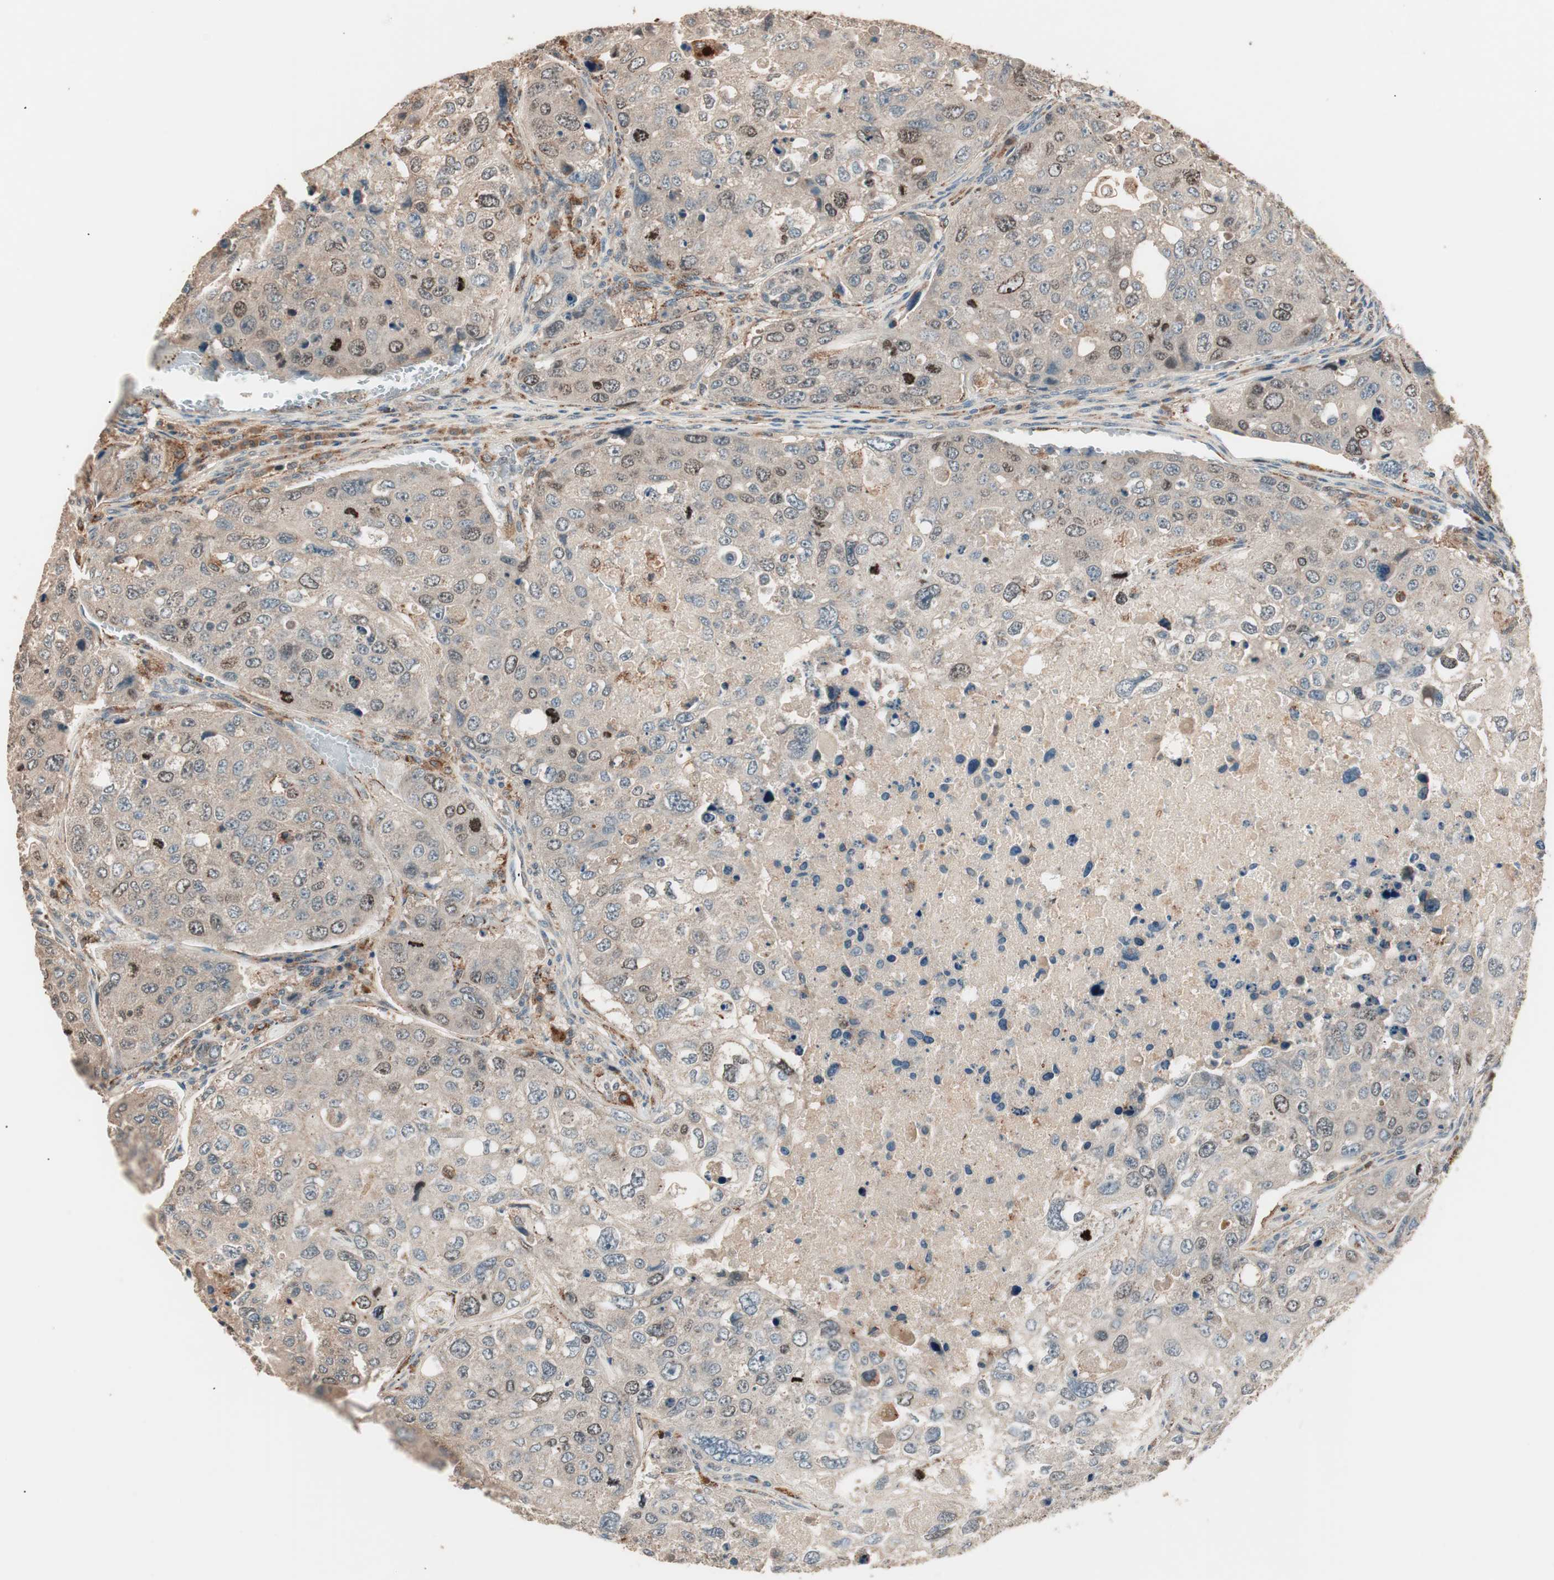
{"staining": {"intensity": "moderate", "quantity": ">75%", "location": "cytoplasmic/membranous,nuclear"}, "tissue": "urothelial cancer", "cell_type": "Tumor cells", "image_type": "cancer", "snomed": [{"axis": "morphology", "description": "Urothelial carcinoma, High grade"}, {"axis": "topography", "description": "Lymph node"}, {"axis": "topography", "description": "Urinary bladder"}], "caption": "Moderate cytoplasmic/membranous and nuclear protein expression is present in about >75% of tumor cells in urothelial cancer. The staining was performed using DAB (3,3'-diaminobenzidine) to visualize the protein expression in brown, while the nuclei were stained in blue with hematoxylin (Magnification: 20x).", "gene": "NFRKB", "patient": {"sex": "male", "age": 51}}